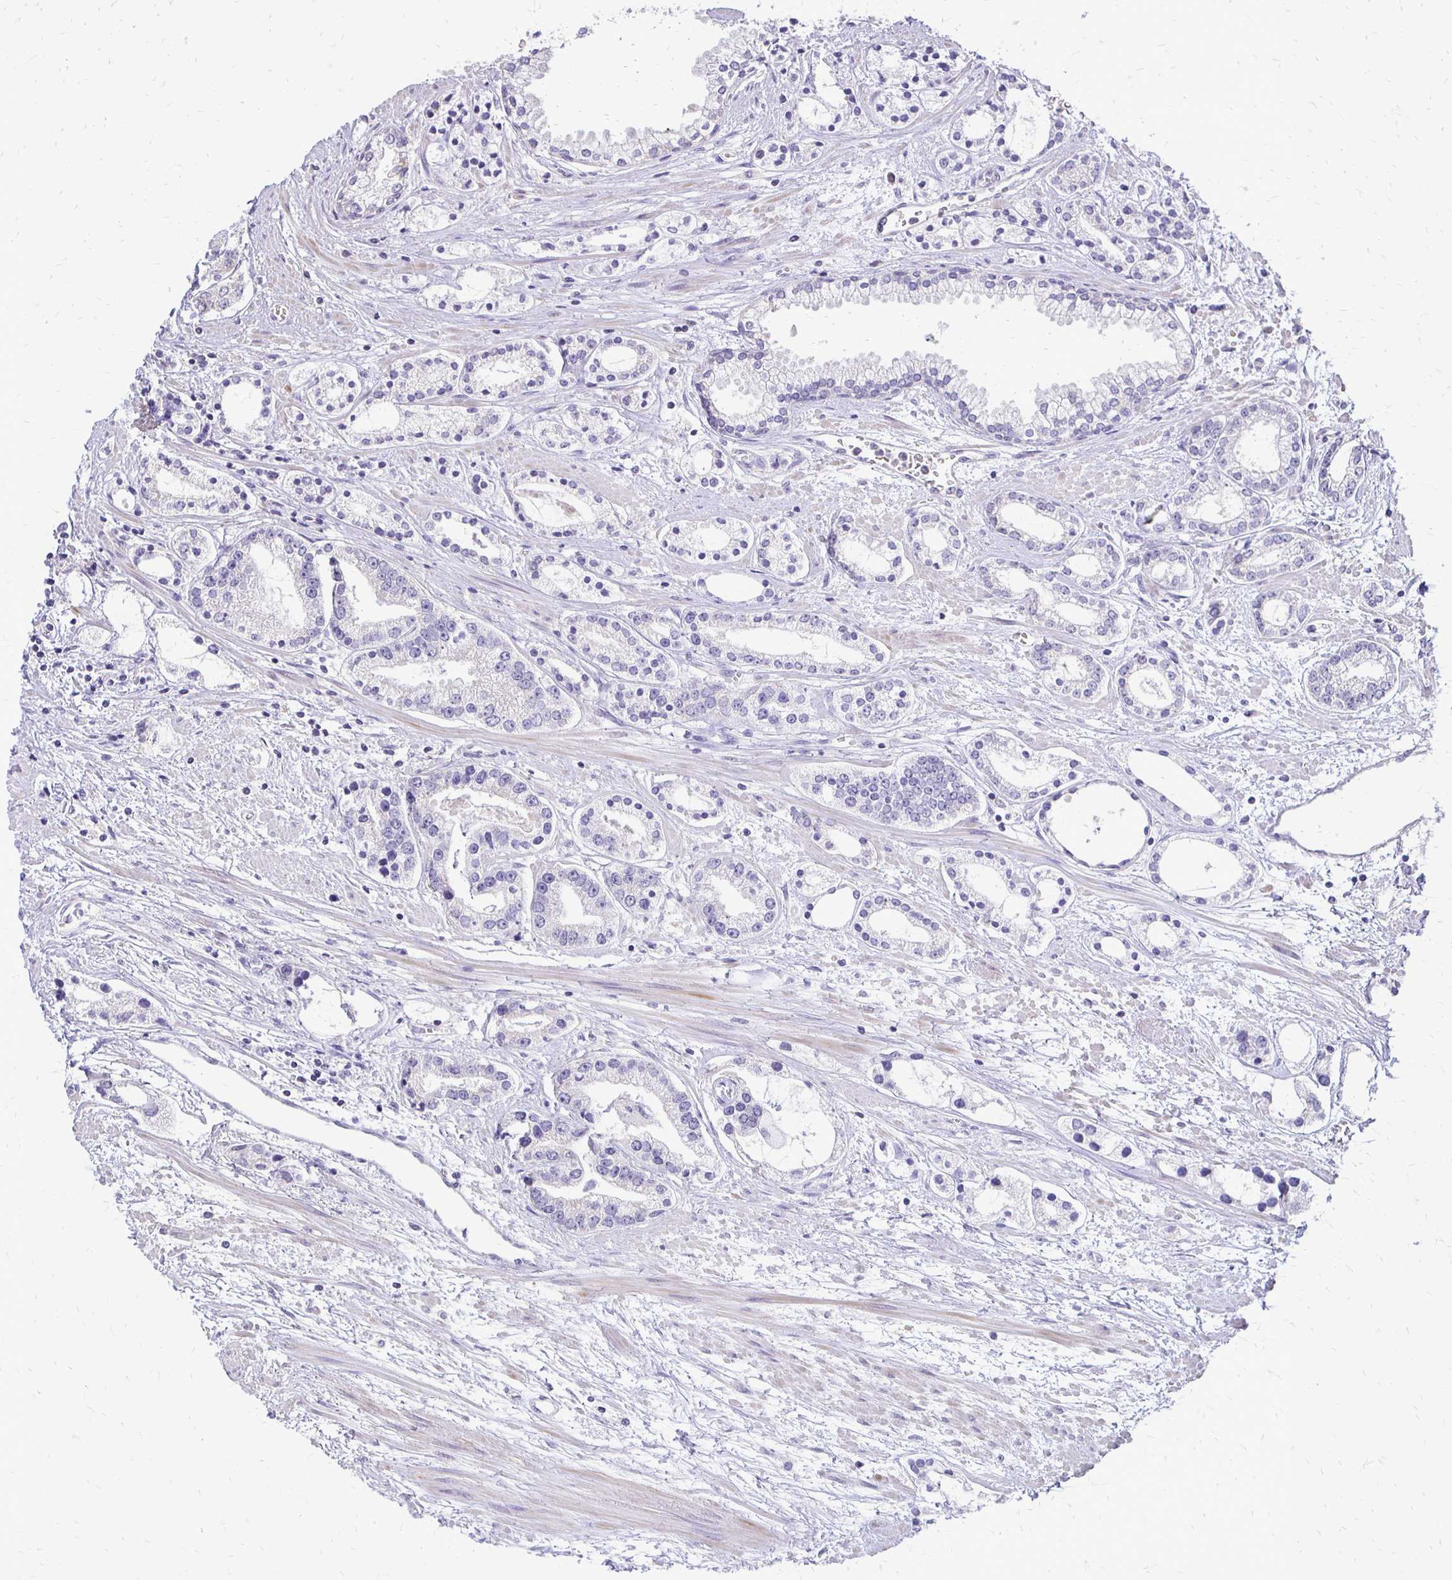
{"staining": {"intensity": "negative", "quantity": "none", "location": "none"}, "tissue": "prostate cancer", "cell_type": "Tumor cells", "image_type": "cancer", "snomed": [{"axis": "morphology", "description": "Adenocarcinoma, Medium grade"}, {"axis": "topography", "description": "Prostate"}], "caption": "Tumor cells are negative for protein expression in human medium-grade adenocarcinoma (prostate).", "gene": "ALPG", "patient": {"sex": "male", "age": 57}}